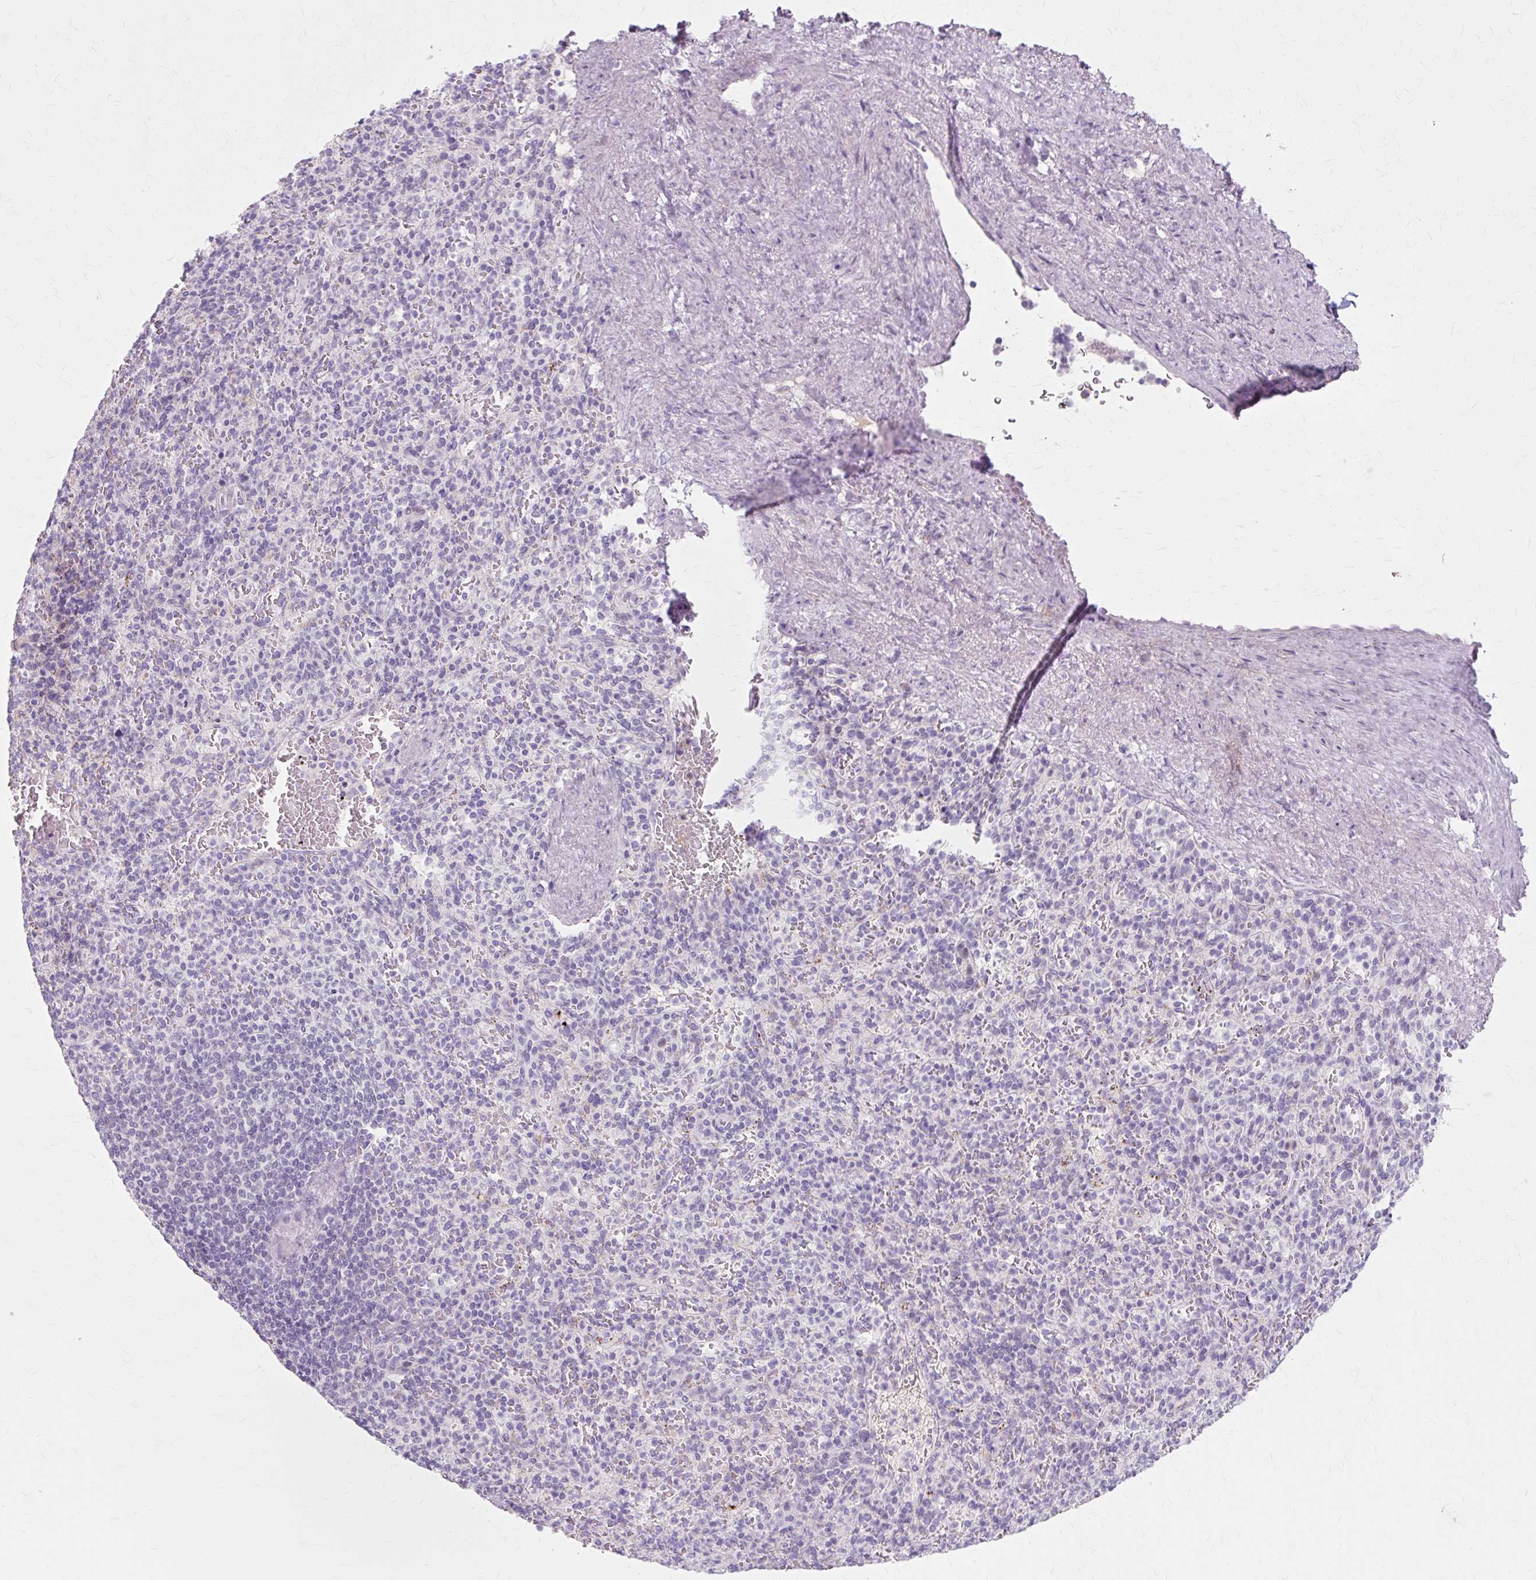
{"staining": {"intensity": "negative", "quantity": "none", "location": "none"}, "tissue": "spleen", "cell_type": "Cells in red pulp", "image_type": "normal", "snomed": [{"axis": "morphology", "description": "Normal tissue, NOS"}, {"axis": "topography", "description": "Spleen"}], "caption": "Cells in red pulp show no significant positivity in unremarkable spleen. (DAB (3,3'-diaminobenzidine) immunohistochemistry (IHC) visualized using brightfield microscopy, high magnification).", "gene": "IRX2", "patient": {"sex": "female", "age": 74}}